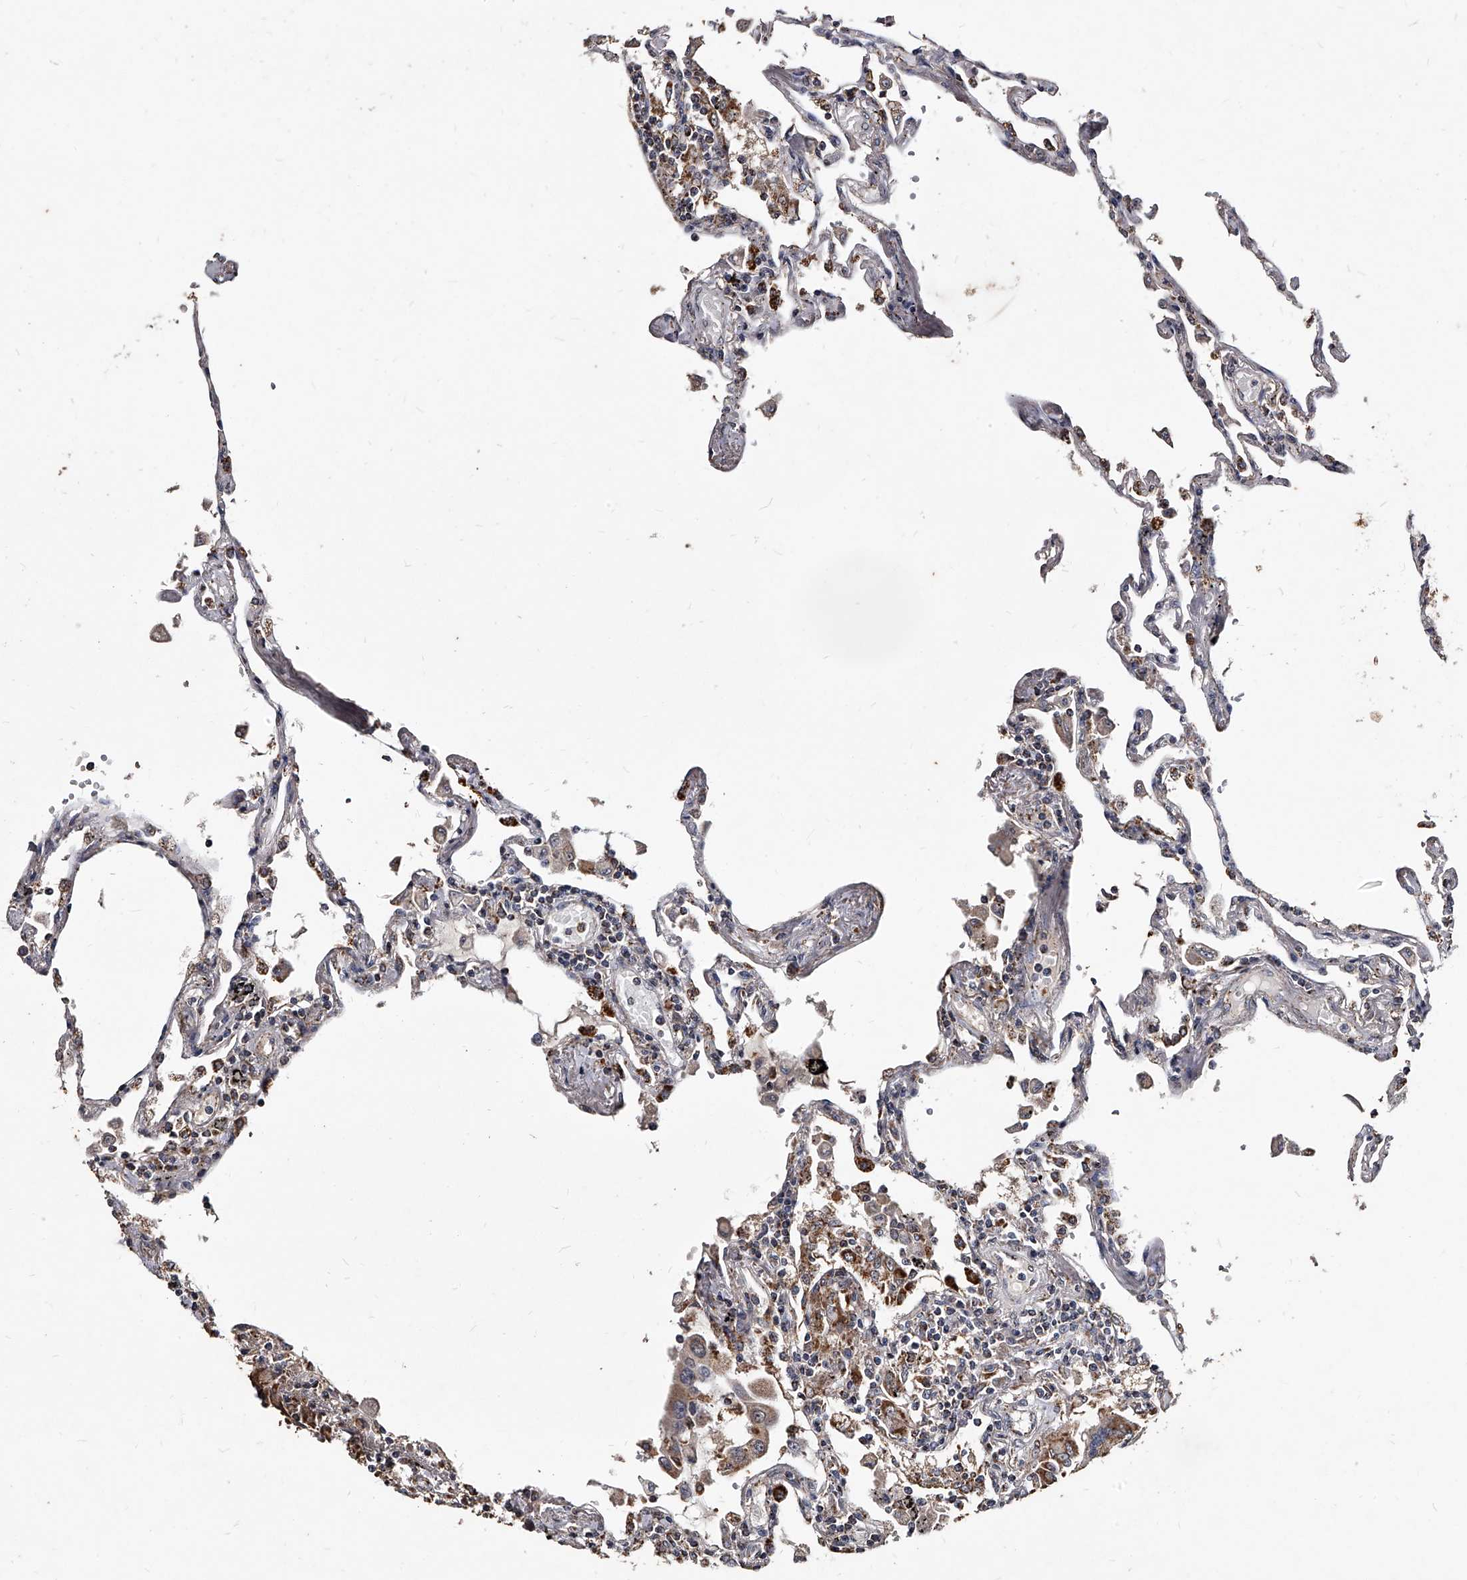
{"staining": {"intensity": "moderate", "quantity": "25%-75%", "location": "cytoplasmic/membranous"}, "tissue": "lung", "cell_type": "Alveolar cells", "image_type": "normal", "snomed": [{"axis": "morphology", "description": "Normal tissue, NOS"}, {"axis": "topography", "description": "Lung"}], "caption": "Protein positivity by immunohistochemistry displays moderate cytoplasmic/membranous positivity in about 25%-75% of alveolar cells in normal lung.", "gene": "GPR183", "patient": {"sex": "female", "age": 67}}